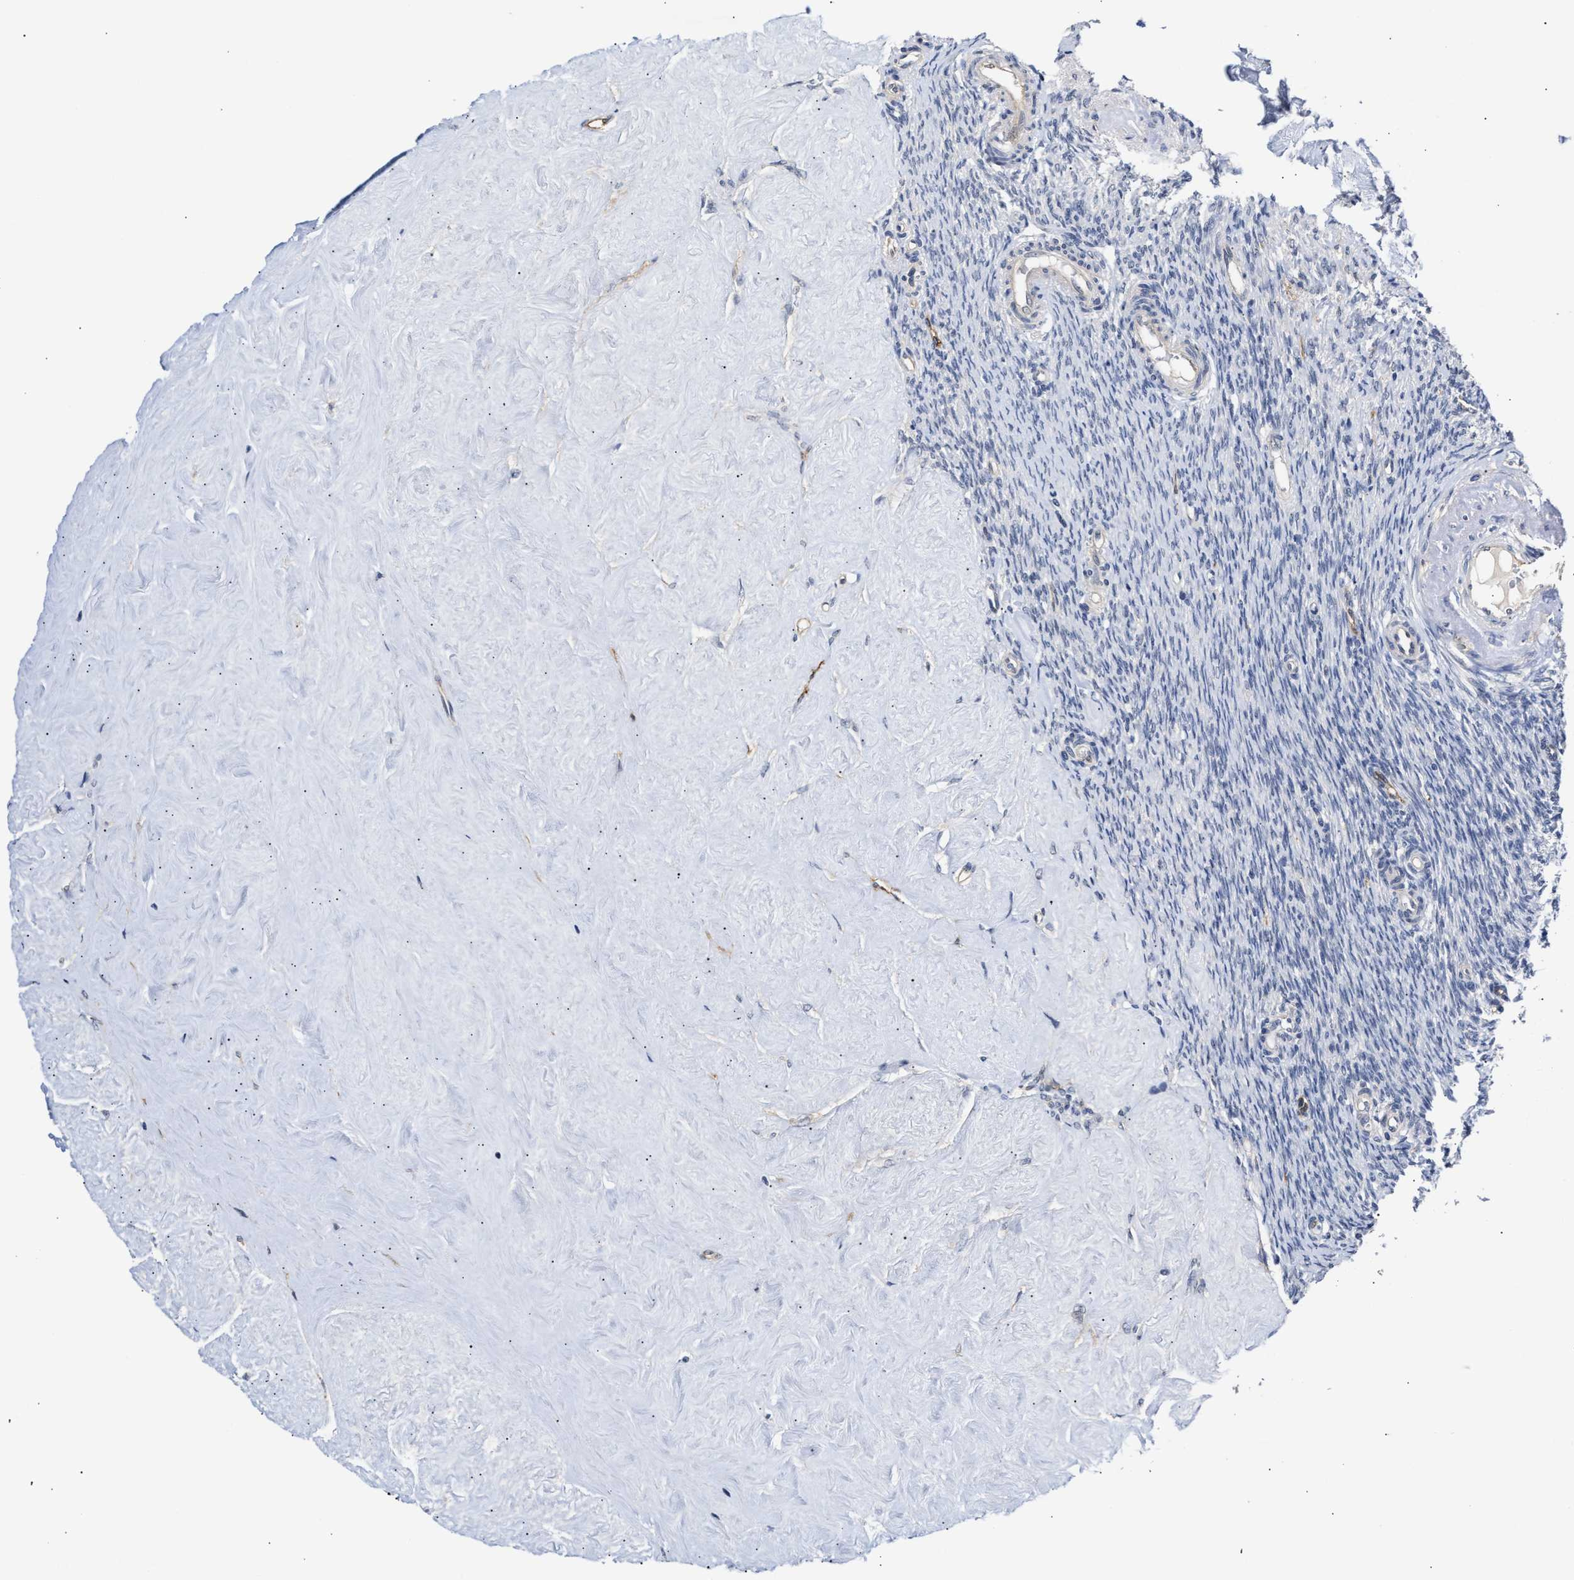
{"staining": {"intensity": "weak", "quantity": "<25%", "location": "nuclear"}, "tissue": "ovary", "cell_type": "Follicle cells", "image_type": "normal", "snomed": [{"axis": "morphology", "description": "Normal tissue, NOS"}, {"axis": "topography", "description": "Ovary"}], "caption": "The photomicrograph shows no staining of follicle cells in normal ovary. The staining is performed using DAB brown chromogen with nuclei counter-stained in using hematoxylin.", "gene": "AHNAK2", "patient": {"sex": "female", "age": 41}}